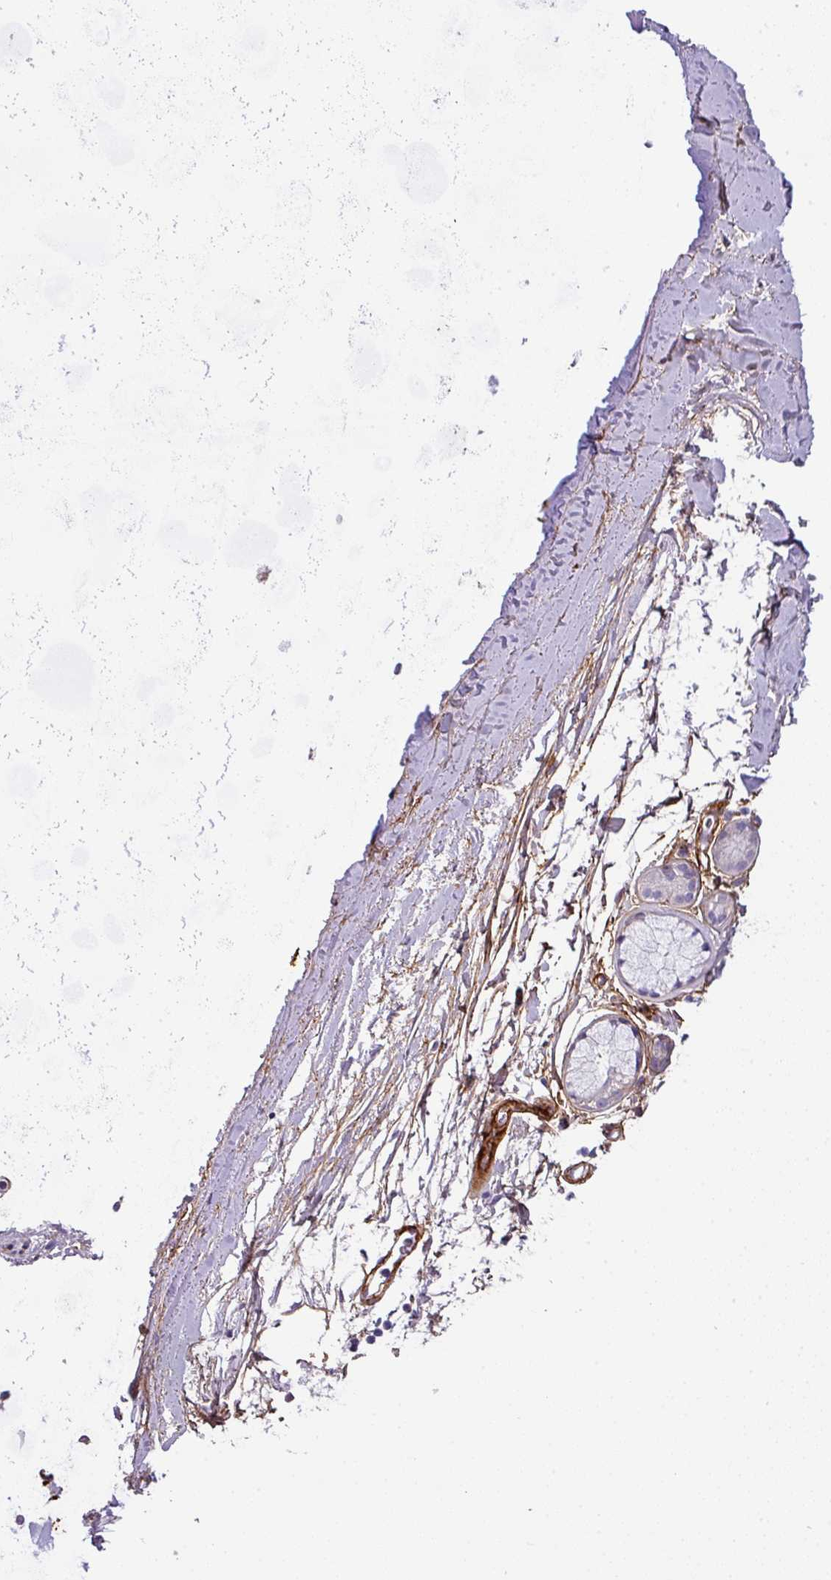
{"staining": {"intensity": "weak", "quantity": "25%-75%", "location": "cytoplasmic/membranous"}, "tissue": "adipose tissue", "cell_type": "Adipocytes", "image_type": "normal", "snomed": [{"axis": "morphology", "description": "Normal tissue, NOS"}, {"axis": "topography", "description": "Cartilage tissue"}, {"axis": "topography", "description": "Bronchus"}], "caption": "An image of human adipose tissue stained for a protein exhibits weak cytoplasmic/membranous brown staining in adipocytes.", "gene": "PARD6G", "patient": {"sex": "female", "age": 72}}